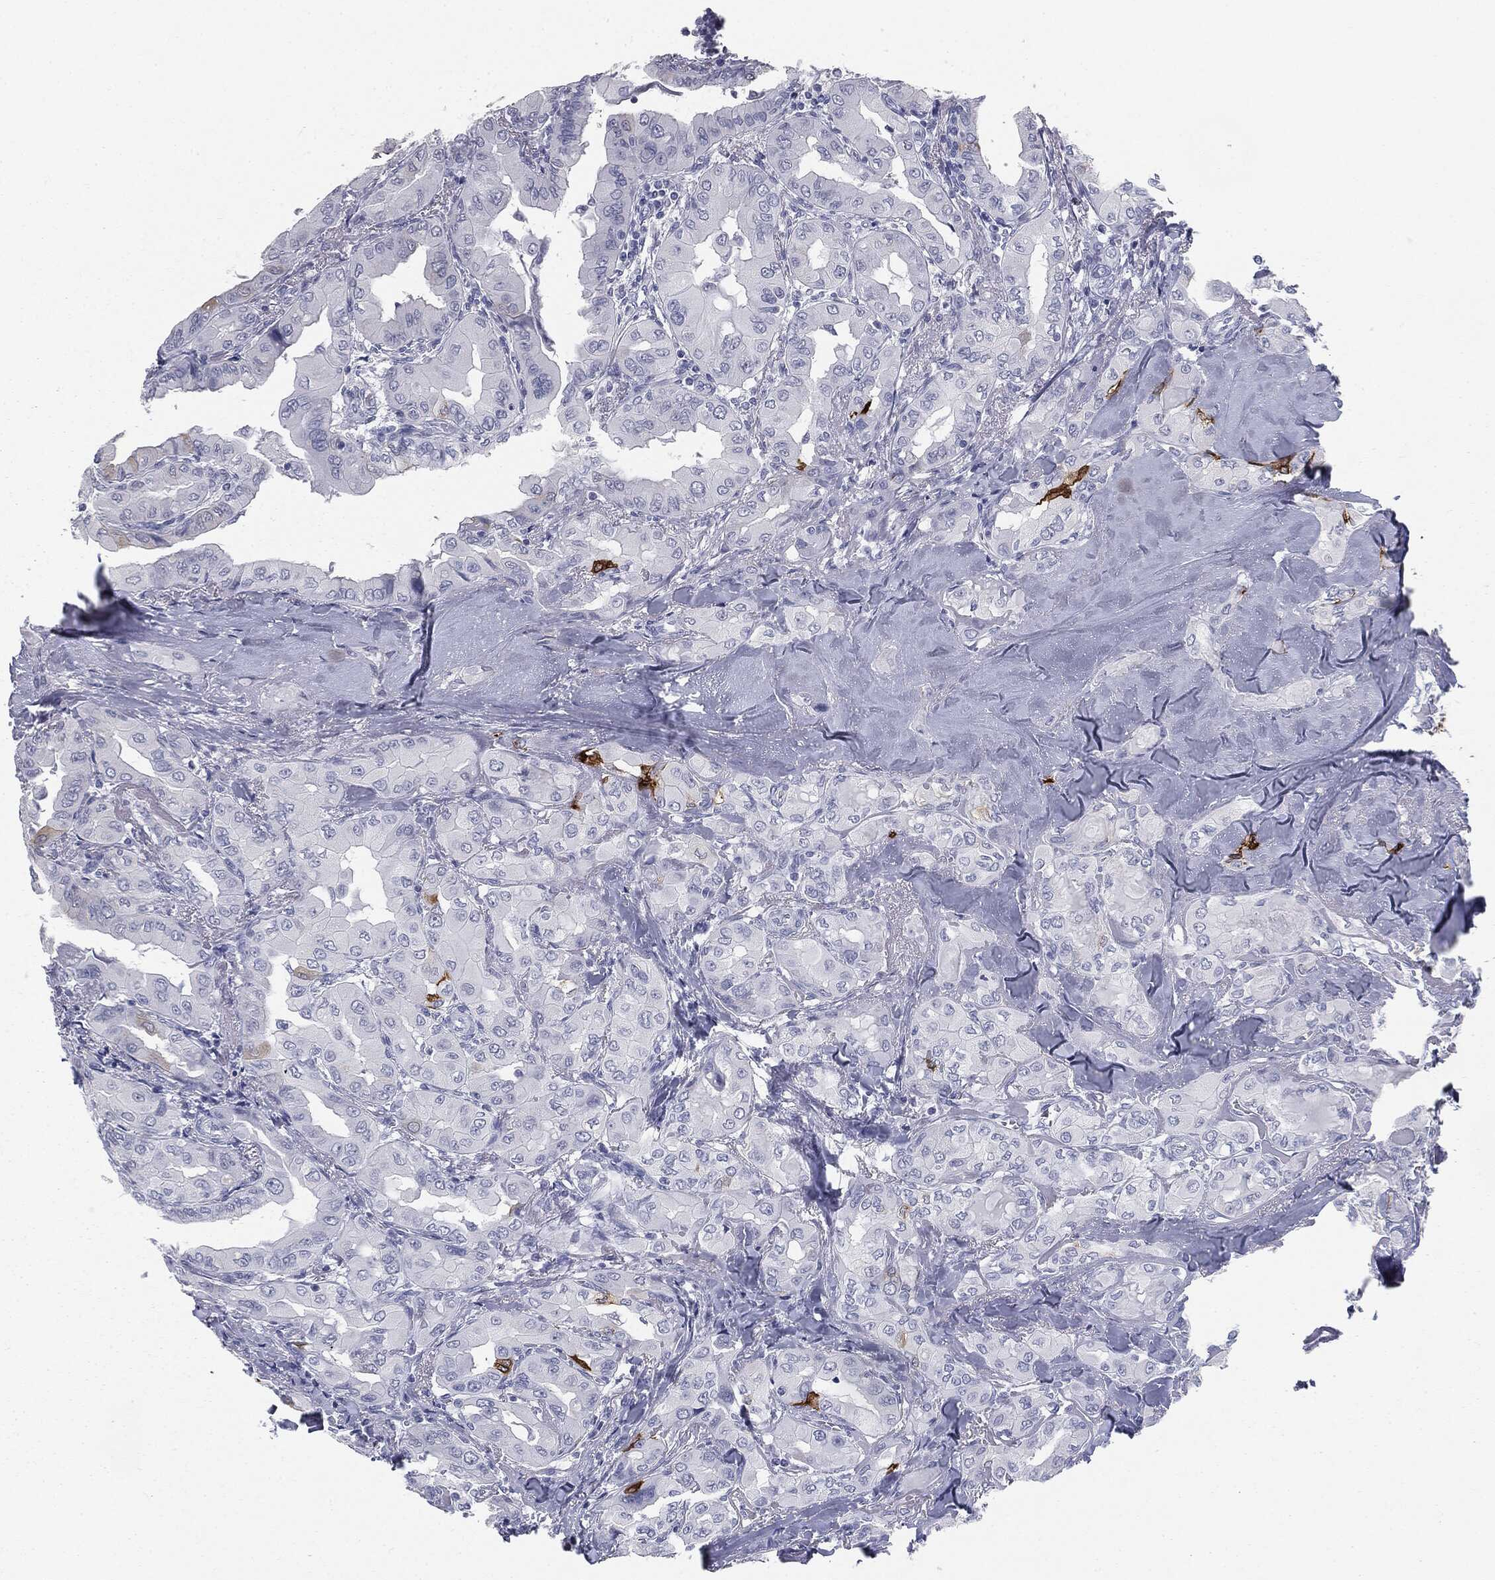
{"staining": {"intensity": "negative", "quantity": "none", "location": "none"}, "tissue": "thyroid cancer", "cell_type": "Tumor cells", "image_type": "cancer", "snomed": [{"axis": "morphology", "description": "Normal tissue, NOS"}, {"axis": "morphology", "description": "Papillary adenocarcinoma, NOS"}, {"axis": "topography", "description": "Thyroid gland"}], "caption": "Human thyroid papillary adenocarcinoma stained for a protein using IHC shows no positivity in tumor cells.", "gene": "TPO", "patient": {"sex": "female", "age": 66}}